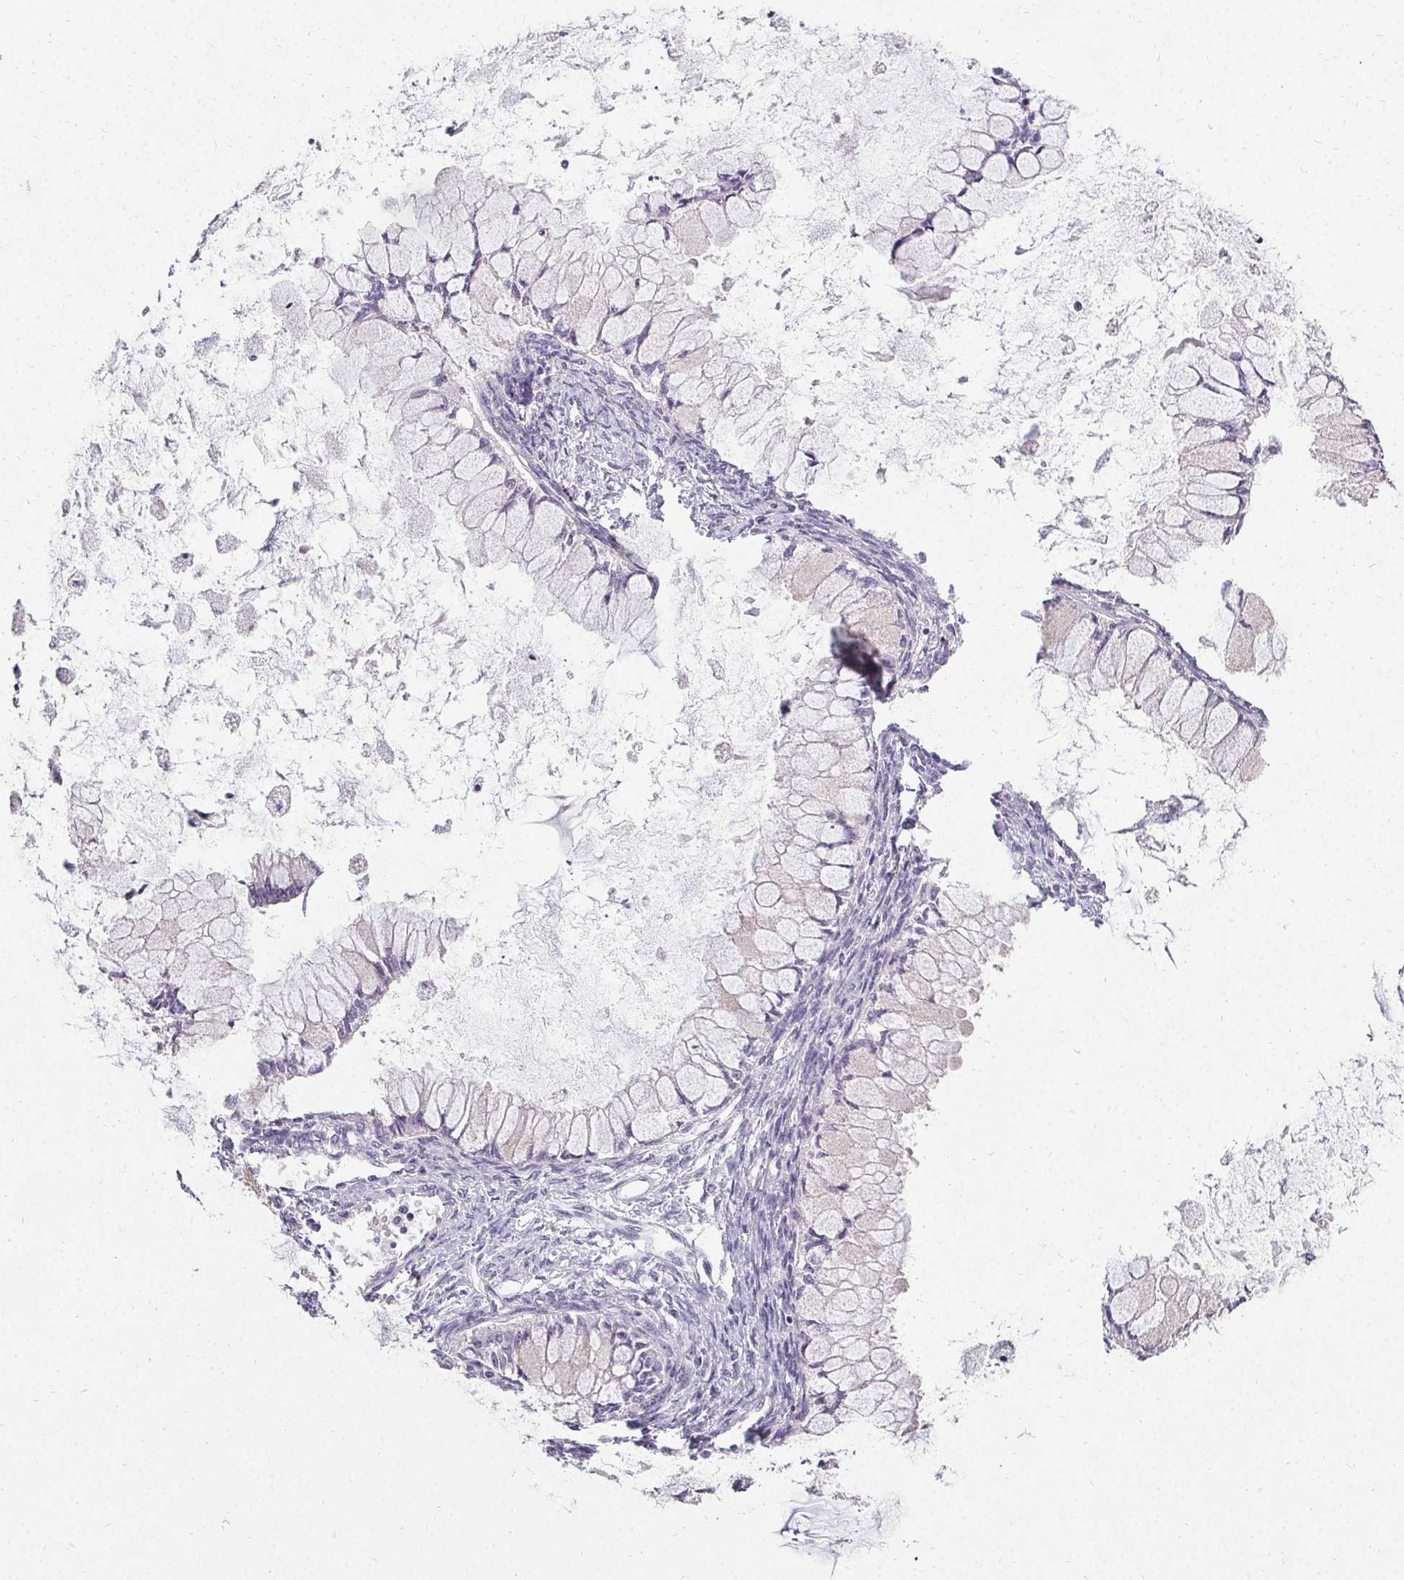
{"staining": {"intensity": "negative", "quantity": "none", "location": "none"}, "tissue": "ovarian cancer", "cell_type": "Tumor cells", "image_type": "cancer", "snomed": [{"axis": "morphology", "description": "Cystadenocarcinoma, mucinous, NOS"}, {"axis": "topography", "description": "Ovary"}], "caption": "Tumor cells show no significant expression in ovarian mucinous cystadenocarcinoma.", "gene": "PMEL", "patient": {"sex": "female", "age": 34}}